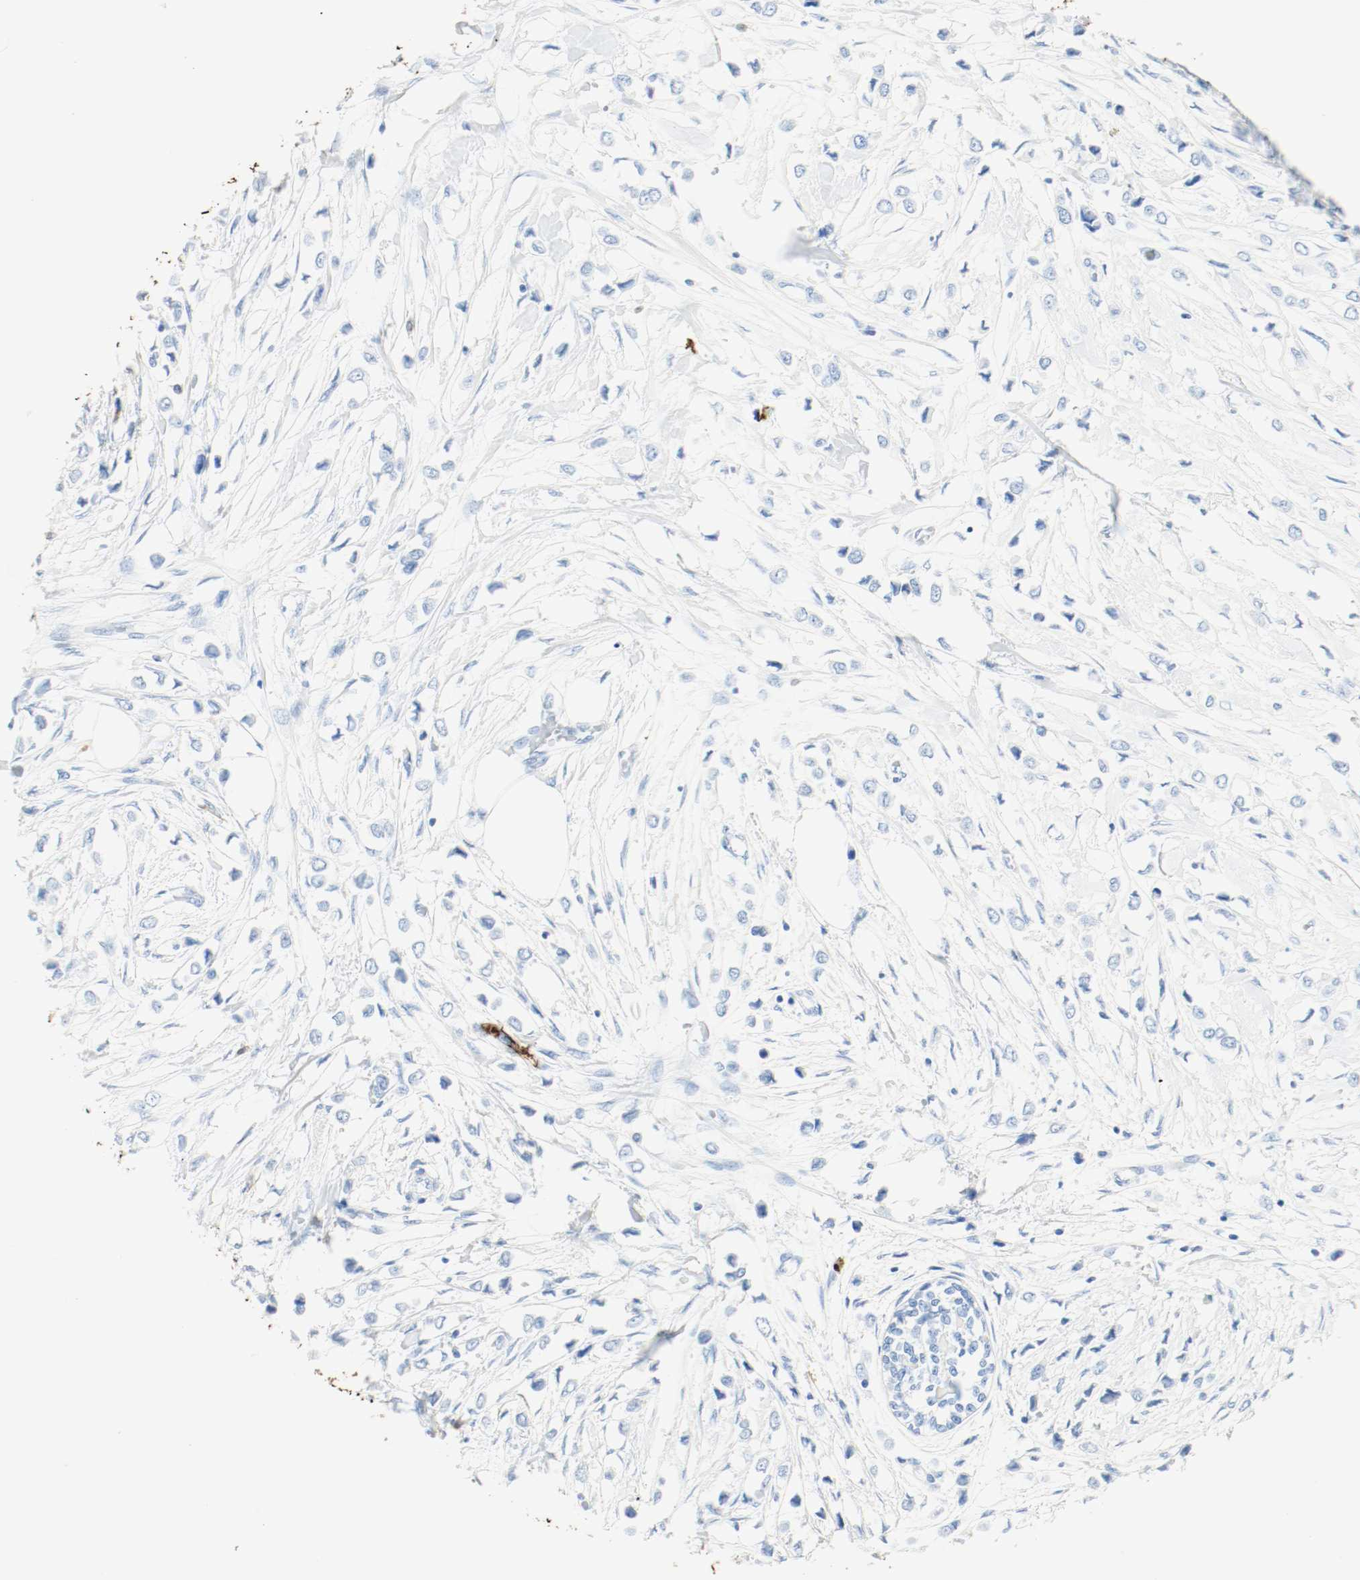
{"staining": {"intensity": "negative", "quantity": "none", "location": "none"}, "tissue": "breast cancer", "cell_type": "Tumor cells", "image_type": "cancer", "snomed": [{"axis": "morphology", "description": "Lobular carcinoma"}, {"axis": "topography", "description": "Breast"}], "caption": "An IHC image of breast lobular carcinoma is shown. There is no staining in tumor cells of breast lobular carcinoma. (DAB (3,3'-diaminobenzidine) immunohistochemistry with hematoxylin counter stain).", "gene": "S100A9", "patient": {"sex": "female", "age": 51}}